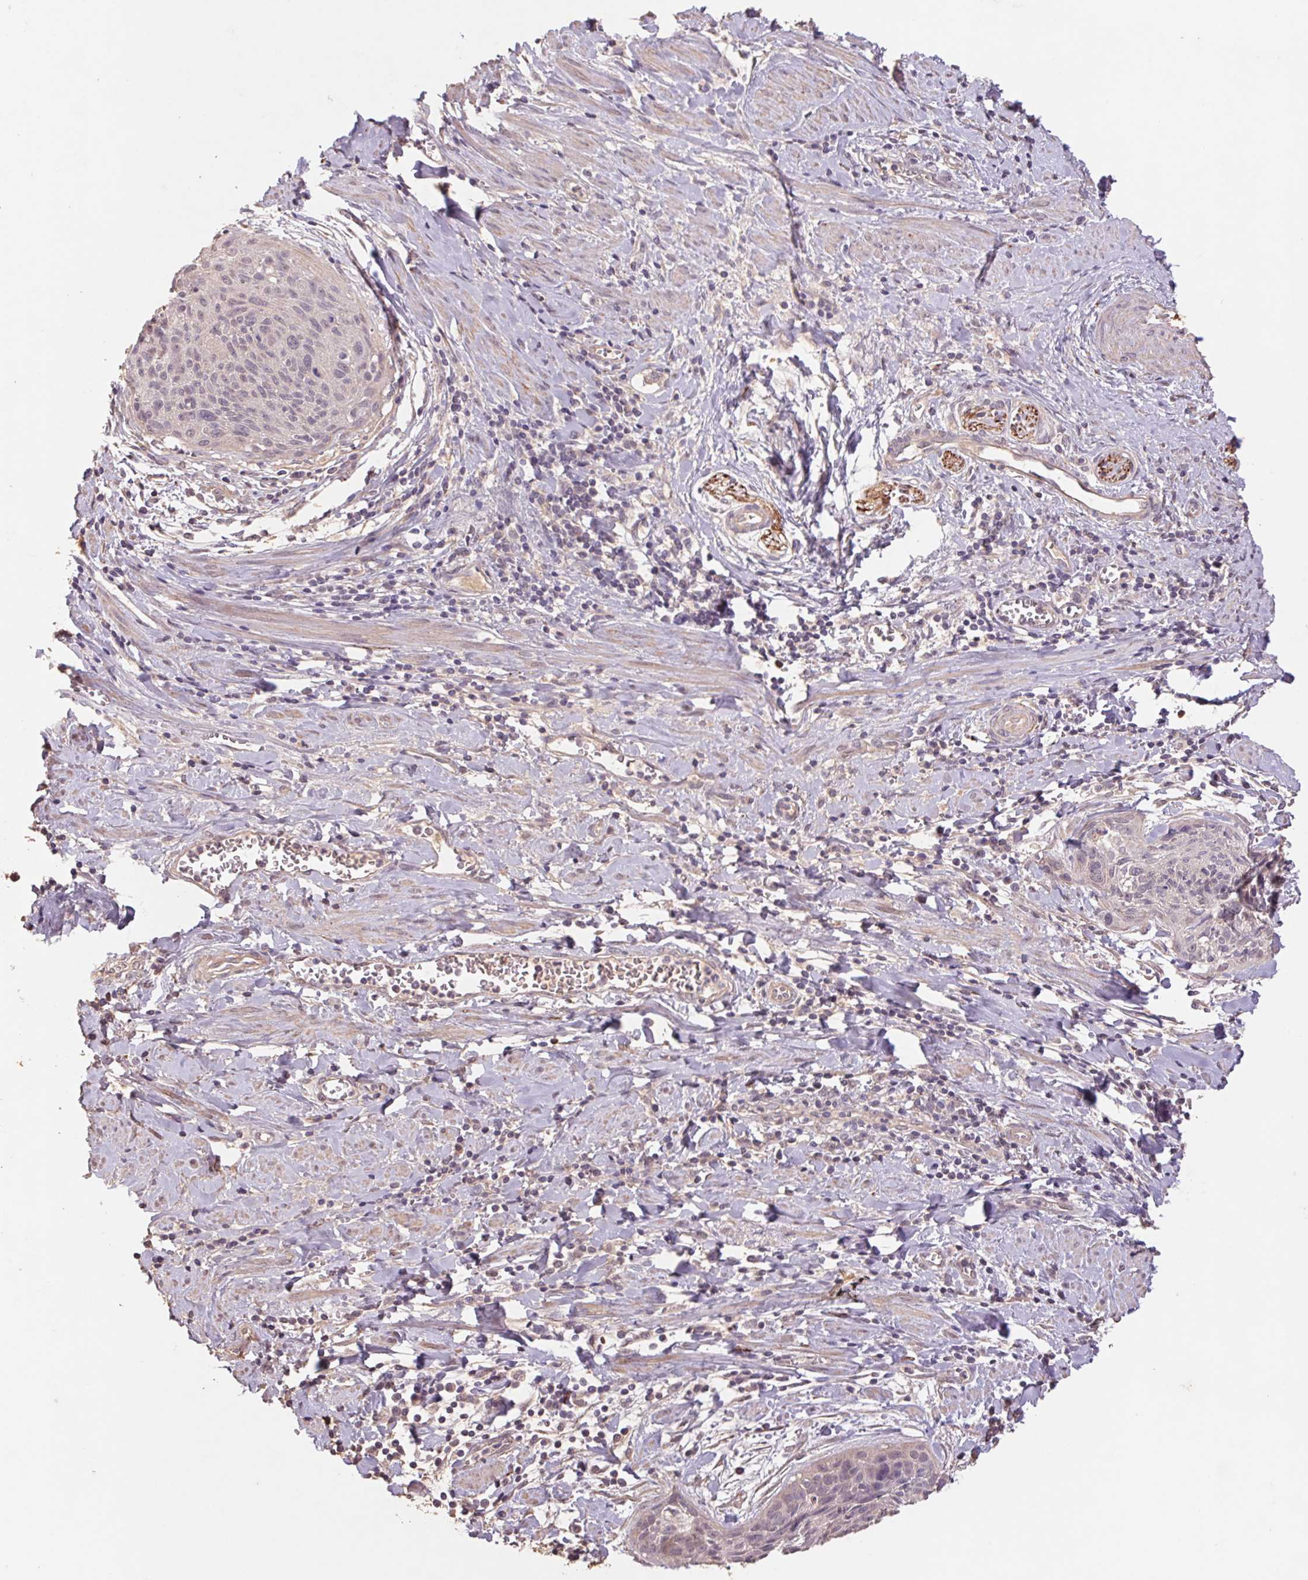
{"staining": {"intensity": "negative", "quantity": "none", "location": "none"}, "tissue": "cervical cancer", "cell_type": "Tumor cells", "image_type": "cancer", "snomed": [{"axis": "morphology", "description": "Squamous cell carcinoma, NOS"}, {"axis": "topography", "description": "Cervix"}], "caption": "Immunohistochemical staining of human cervical squamous cell carcinoma demonstrates no significant expression in tumor cells.", "gene": "GRM2", "patient": {"sex": "female", "age": 55}}